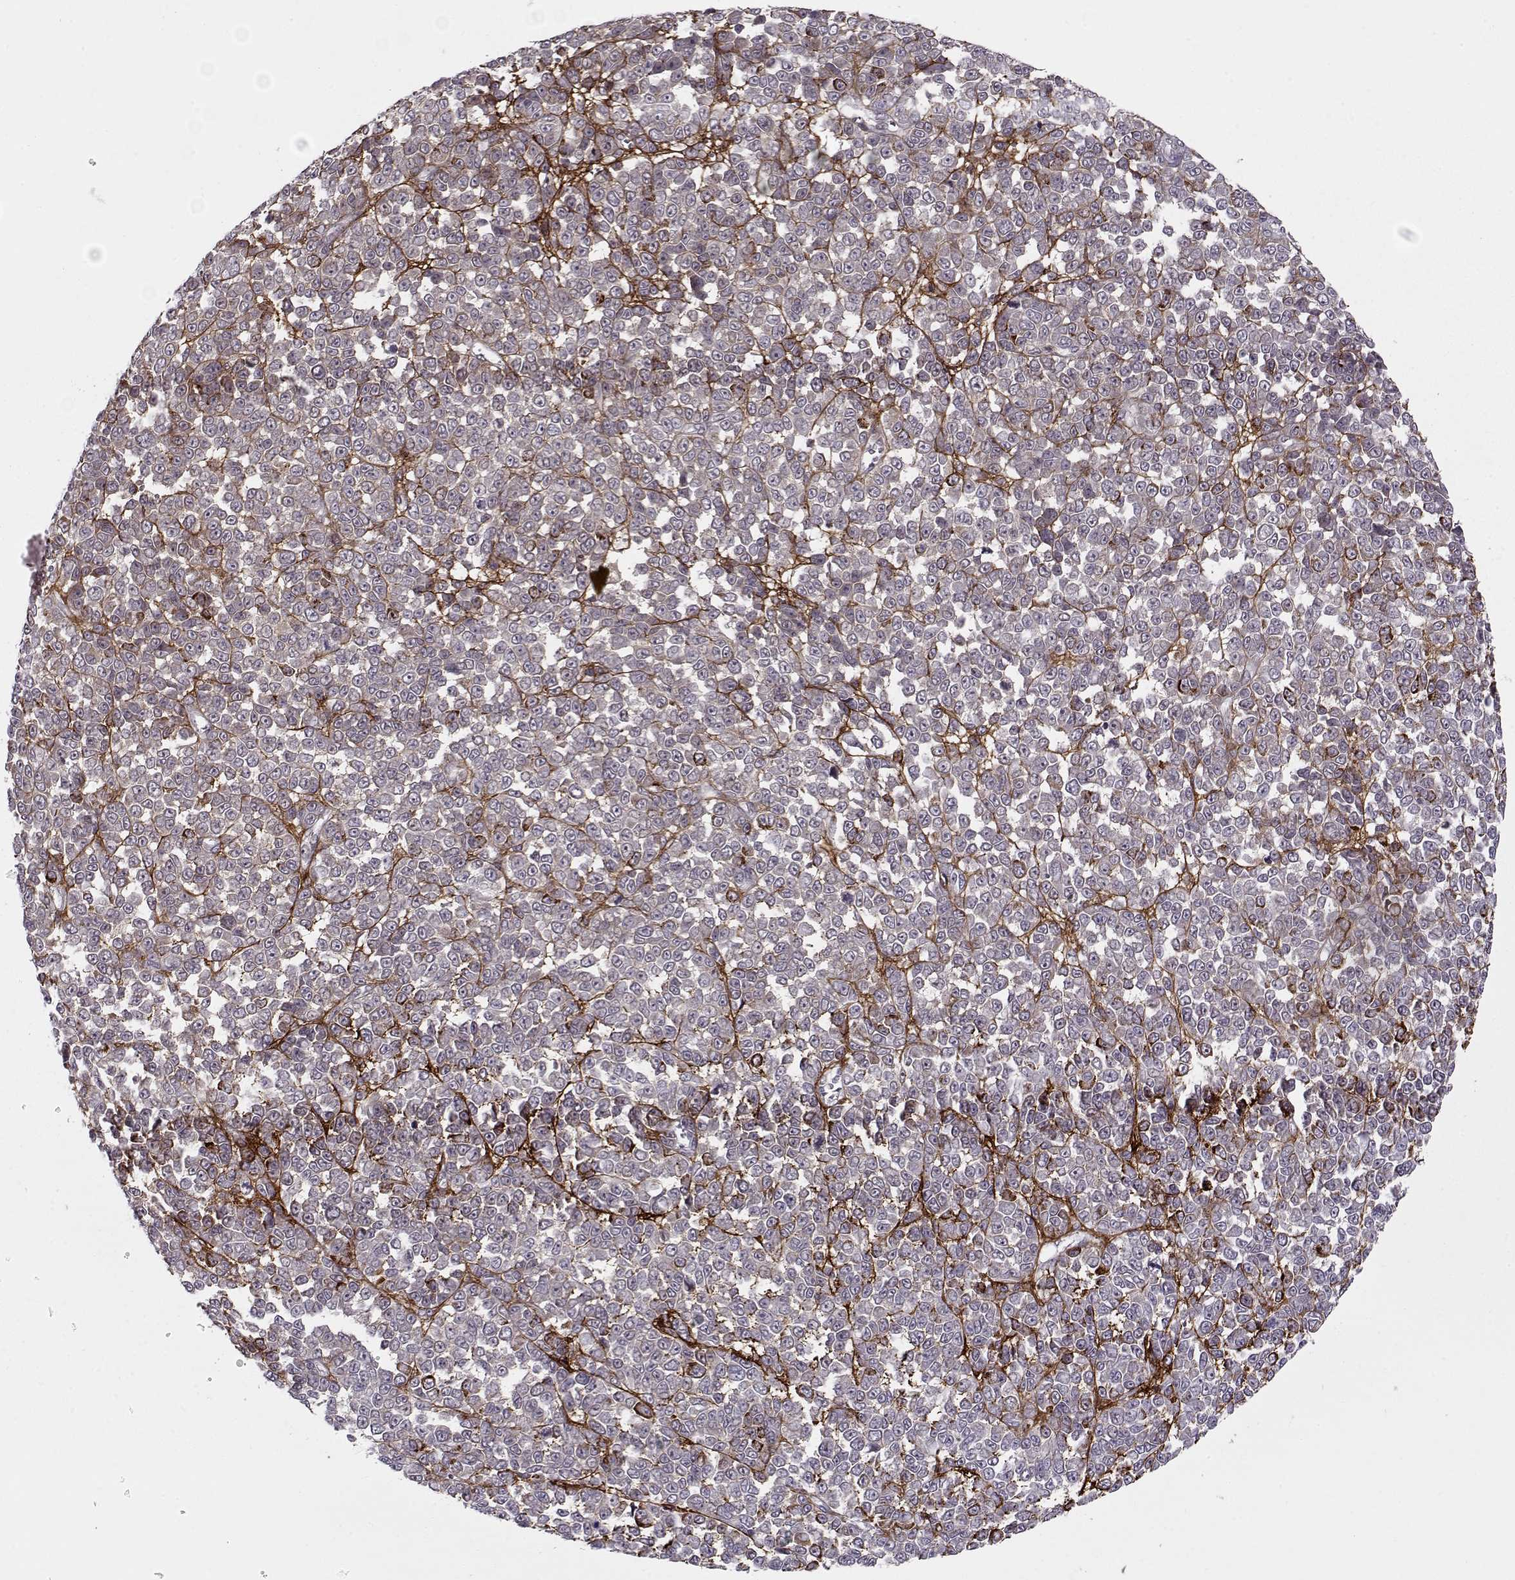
{"staining": {"intensity": "strong", "quantity": "<25%", "location": "cytoplasmic/membranous"}, "tissue": "melanoma", "cell_type": "Tumor cells", "image_type": "cancer", "snomed": [{"axis": "morphology", "description": "Malignant melanoma, NOS"}, {"axis": "topography", "description": "Skin"}], "caption": "High-magnification brightfield microscopy of malignant melanoma stained with DAB (brown) and counterstained with hematoxylin (blue). tumor cells exhibit strong cytoplasmic/membranous positivity is seen in approximately<25% of cells.", "gene": "DENND4B", "patient": {"sex": "female", "age": 95}}